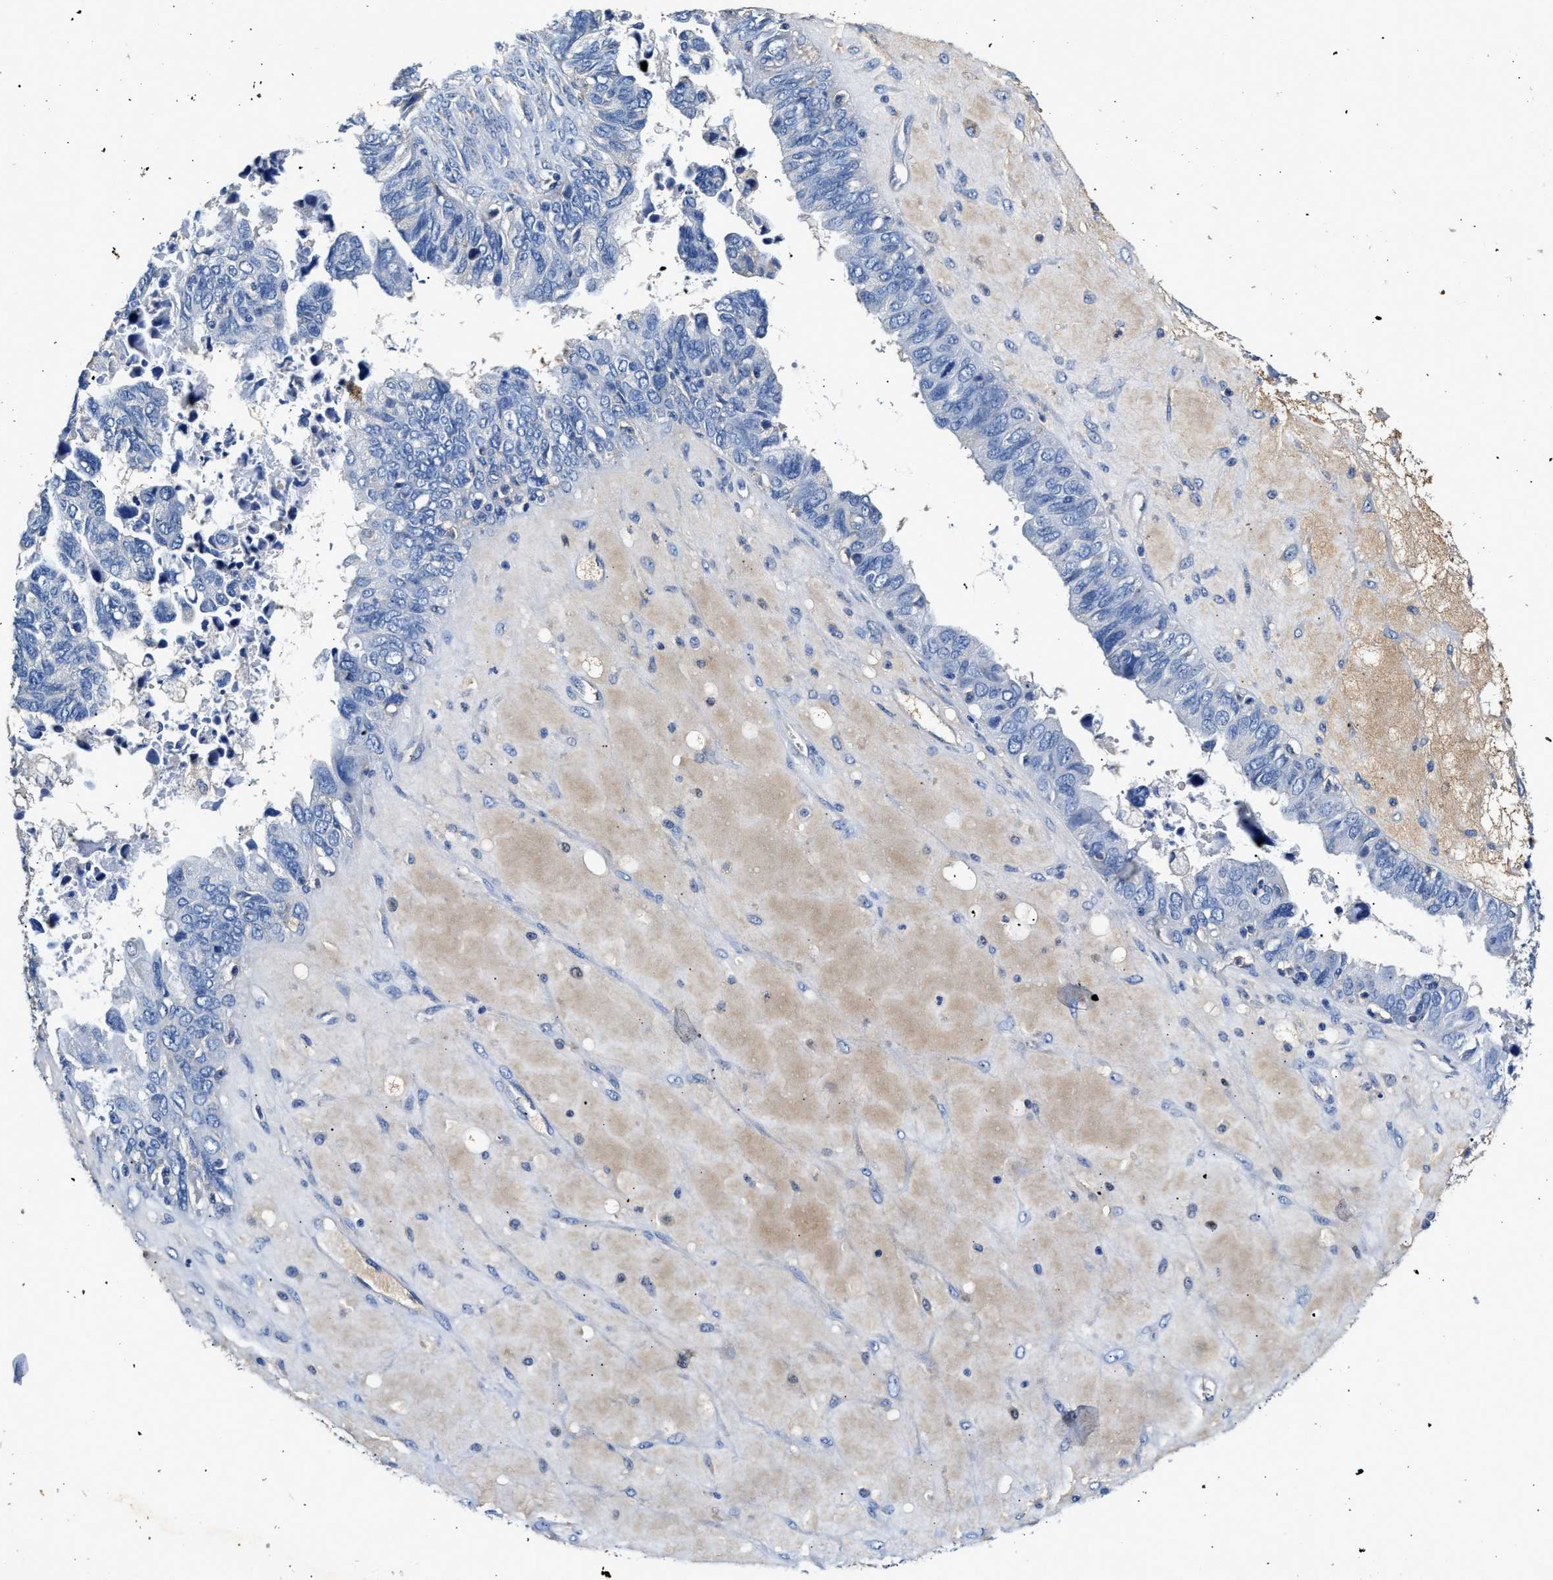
{"staining": {"intensity": "negative", "quantity": "none", "location": "none"}, "tissue": "ovarian cancer", "cell_type": "Tumor cells", "image_type": "cancer", "snomed": [{"axis": "morphology", "description": "Cystadenocarcinoma, serous, NOS"}, {"axis": "topography", "description": "Ovary"}], "caption": "A high-resolution histopathology image shows immunohistochemistry (IHC) staining of serous cystadenocarcinoma (ovarian), which shows no significant staining in tumor cells.", "gene": "SLCO2B1", "patient": {"sex": "female", "age": 79}}